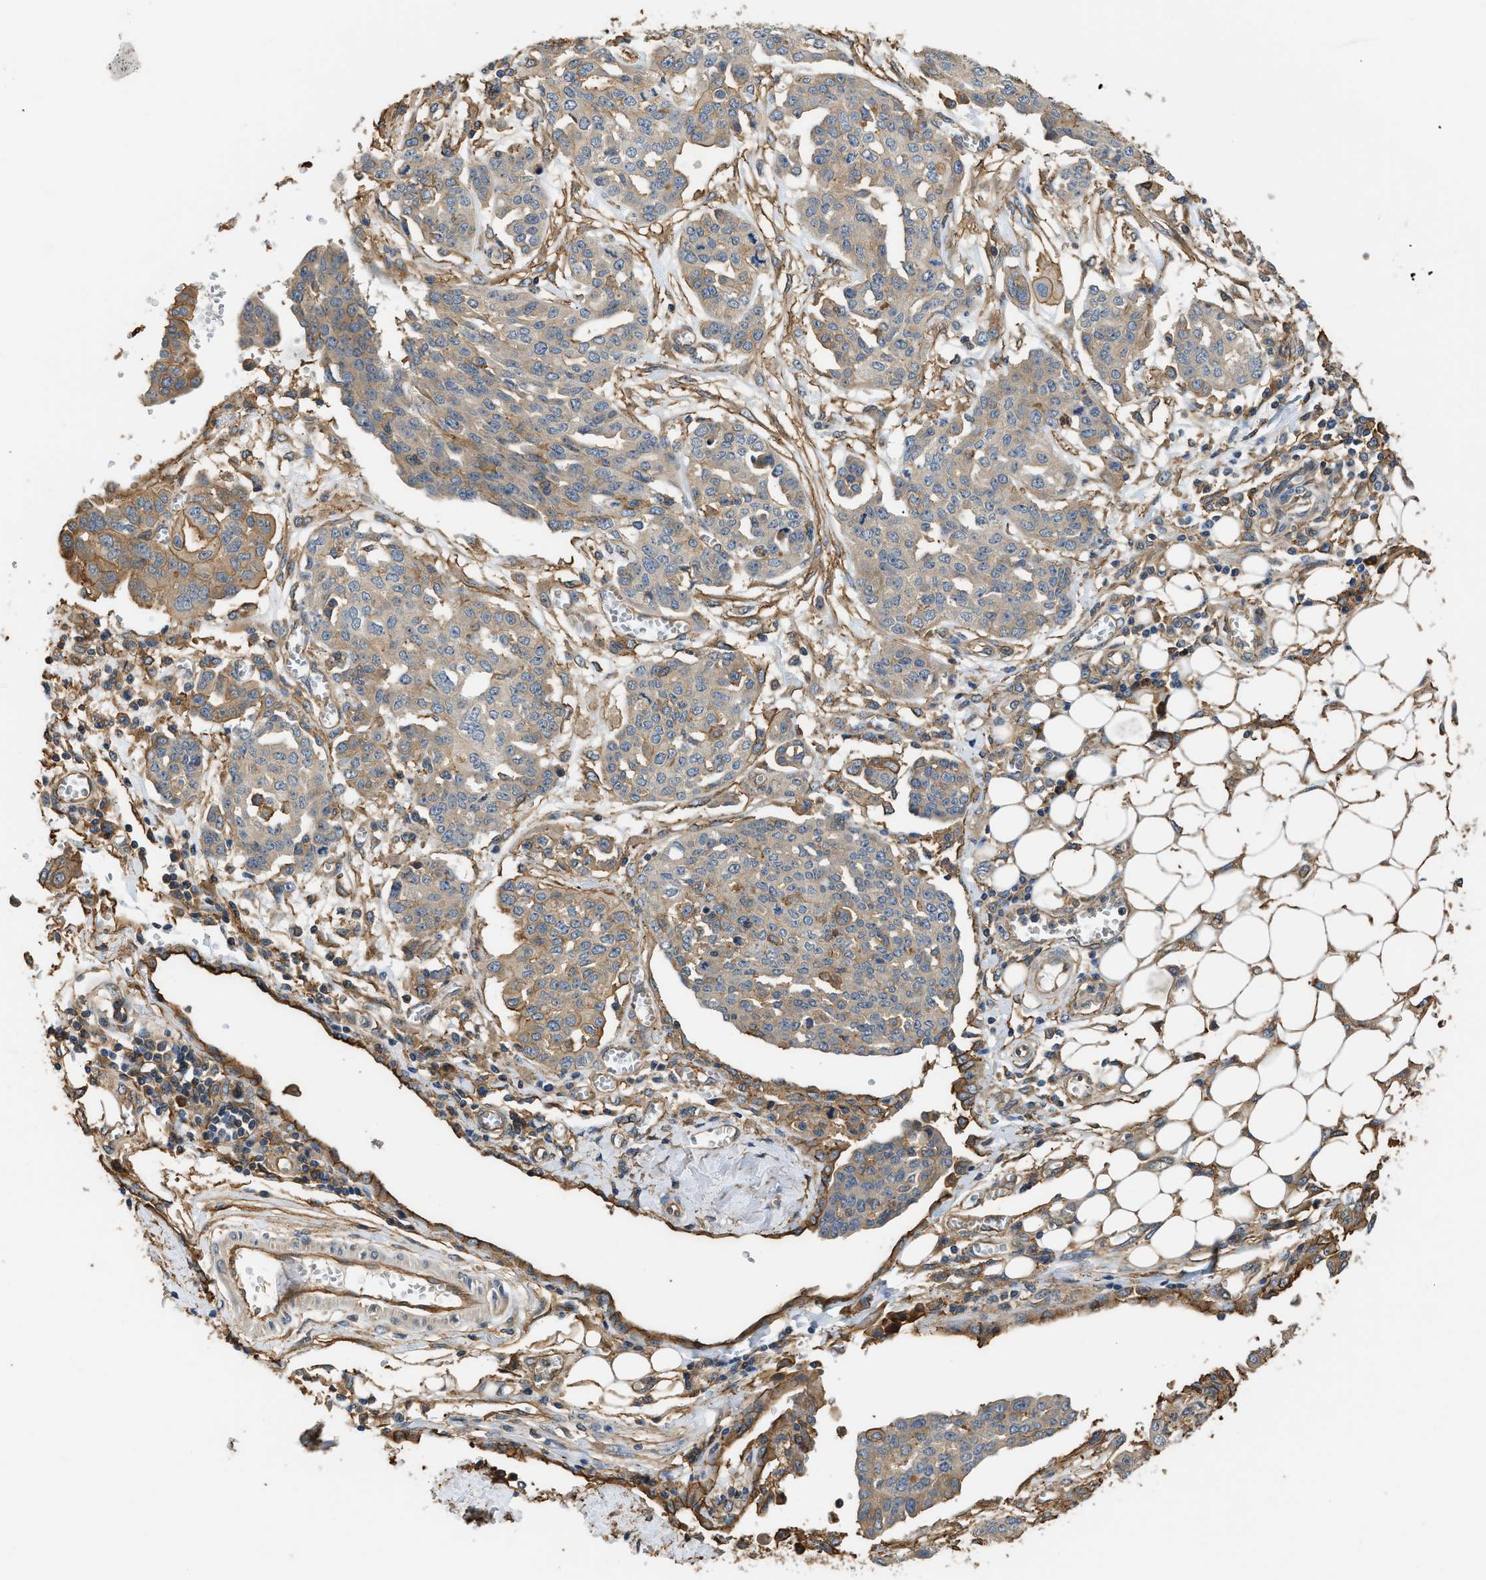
{"staining": {"intensity": "weak", "quantity": ">75%", "location": "cytoplasmic/membranous"}, "tissue": "ovarian cancer", "cell_type": "Tumor cells", "image_type": "cancer", "snomed": [{"axis": "morphology", "description": "Cystadenocarcinoma, serous, NOS"}, {"axis": "topography", "description": "Soft tissue"}, {"axis": "topography", "description": "Ovary"}], "caption": "IHC micrograph of neoplastic tissue: human ovarian cancer stained using immunohistochemistry (IHC) demonstrates low levels of weak protein expression localized specifically in the cytoplasmic/membranous of tumor cells, appearing as a cytoplasmic/membranous brown color.", "gene": "DDHD2", "patient": {"sex": "female", "age": 57}}